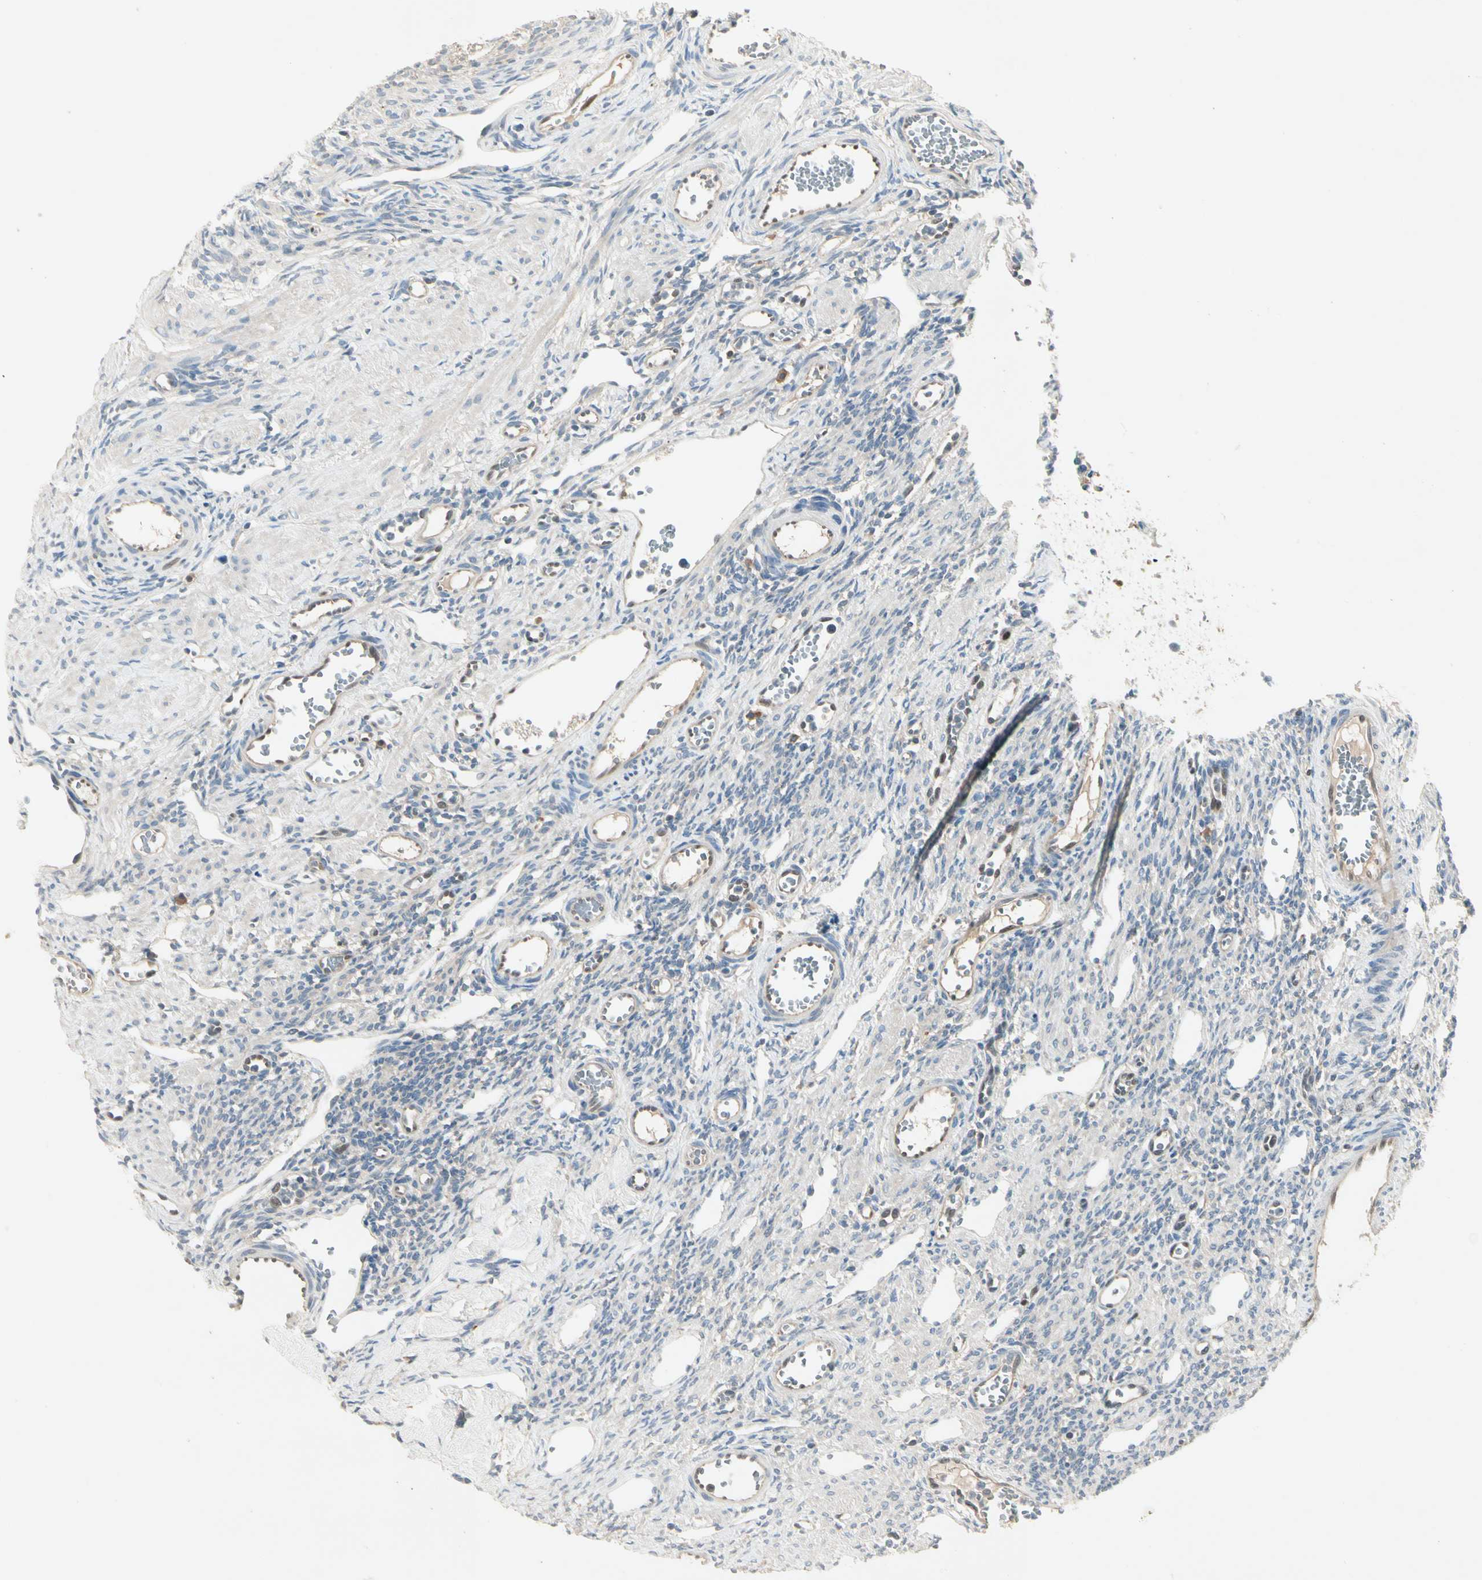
{"staining": {"intensity": "negative", "quantity": "none", "location": "none"}, "tissue": "ovary", "cell_type": "Ovarian stroma cells", "image_type": "normal", "snomed": [{"axis": "morphology", "description": "Normal tissue, NOS"}, {"axis": "topography", "description": "Ovary"}], "caption": "Micrograph shows no significant protein positivity in ovarian stroma cells of benign ovary. (DAB (3,3'-diaminobenzidine) immunohistochemistry, high magnification).", "gene": "IL1R1", "patient": {"sex": "female", "age": 33}}